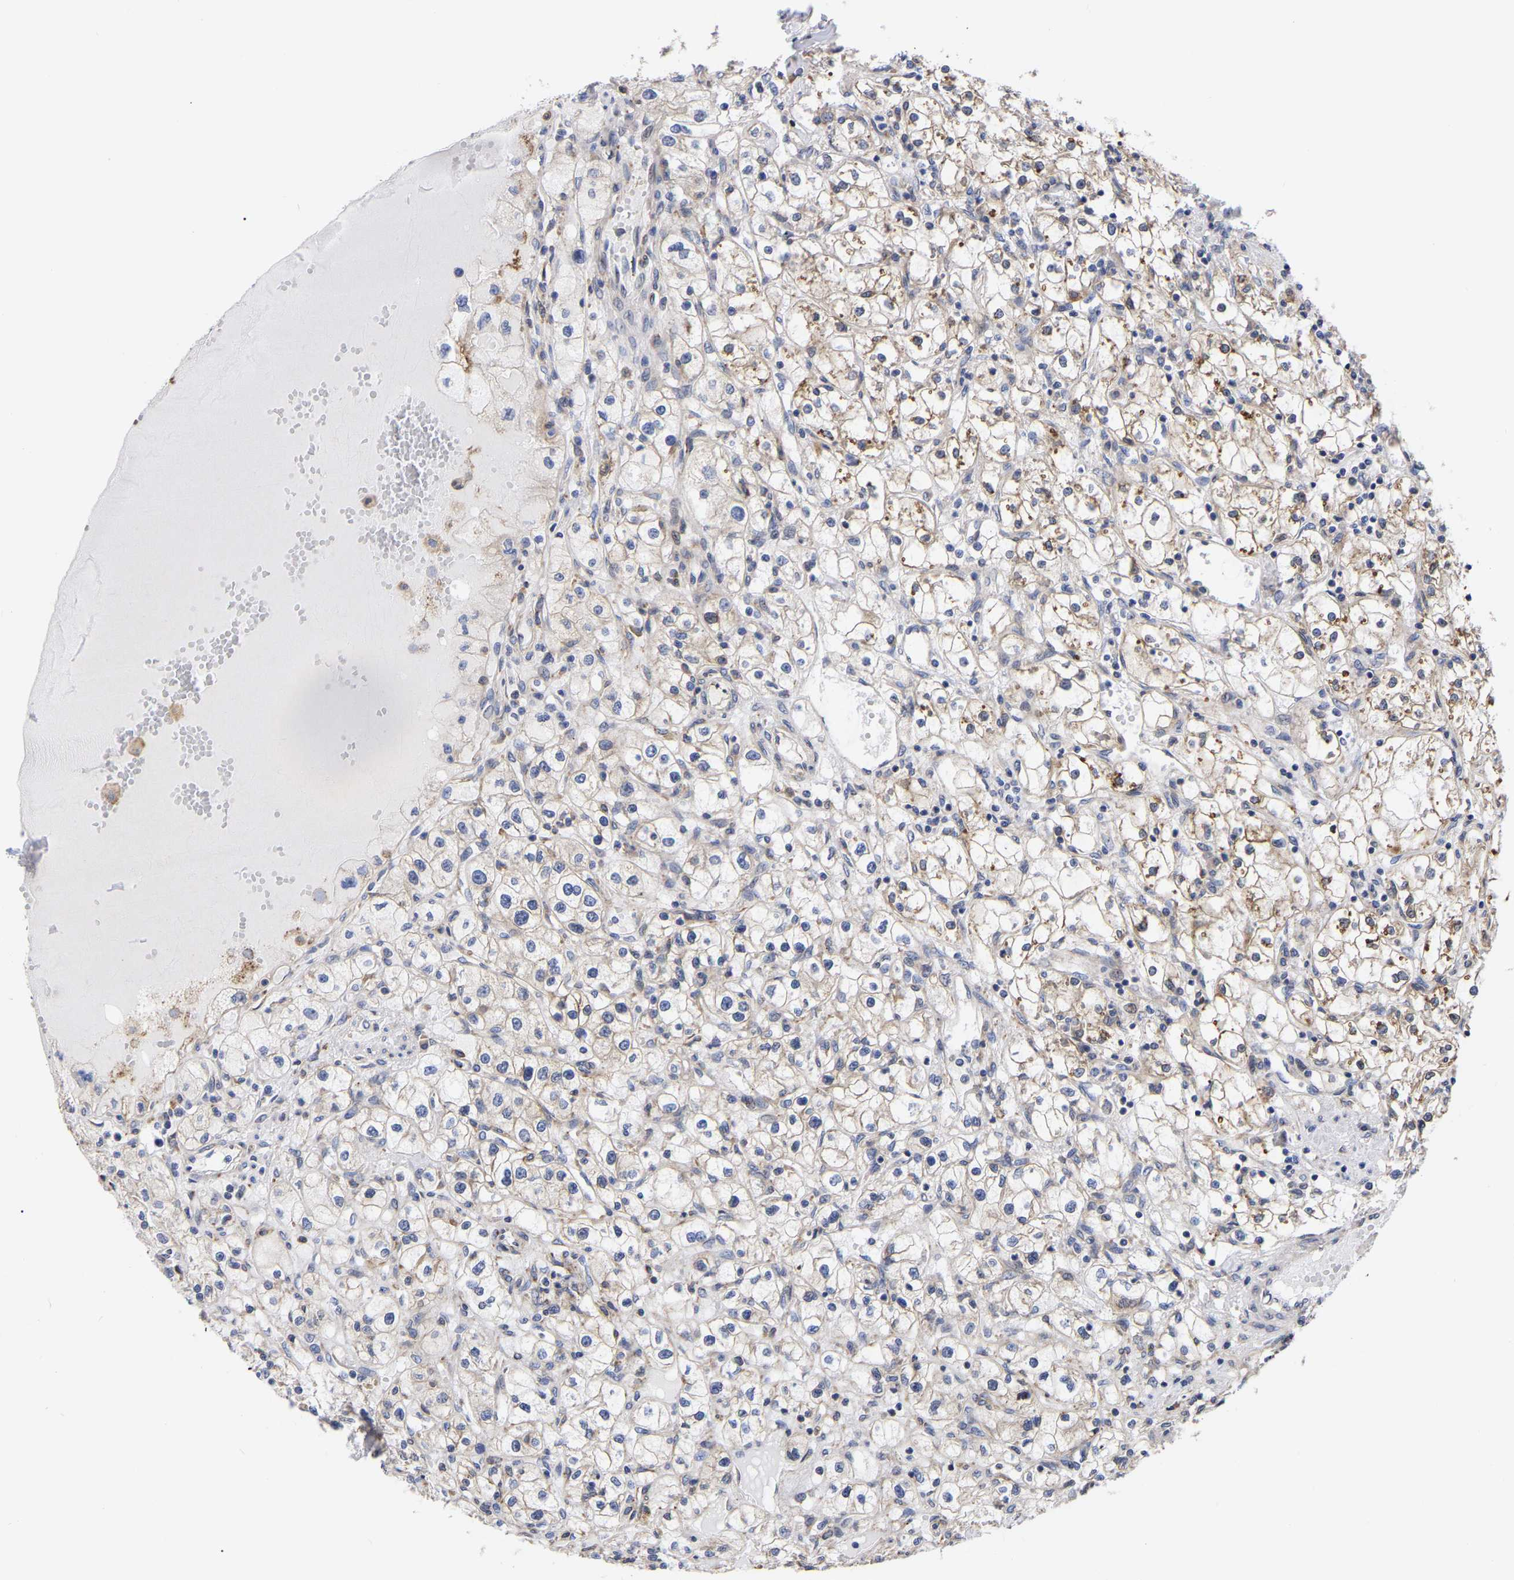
{"staining": {"intensity": "weak", "quantity": ">75%", "location": "cytoplasmic/membranous"}, "tissue": "renal cancer", "cell_type": "Tumor cells", "image_type": "cancer", "snomed": [{"axis": "morphology", "description": "Adenocarcinoma, NOS"}, {"axis": "topography", "description": "Kidney"}], "caption": "A high-resolution histopathology image shows immunohistochemistry (IHC) staining of adenocarcinoma (renal), which reveals weak cytoplasmic/membranous expression in about >75% of tumor cells.", "gene": "CFAP298", "patient": {"sex": "male", "age": 56}}